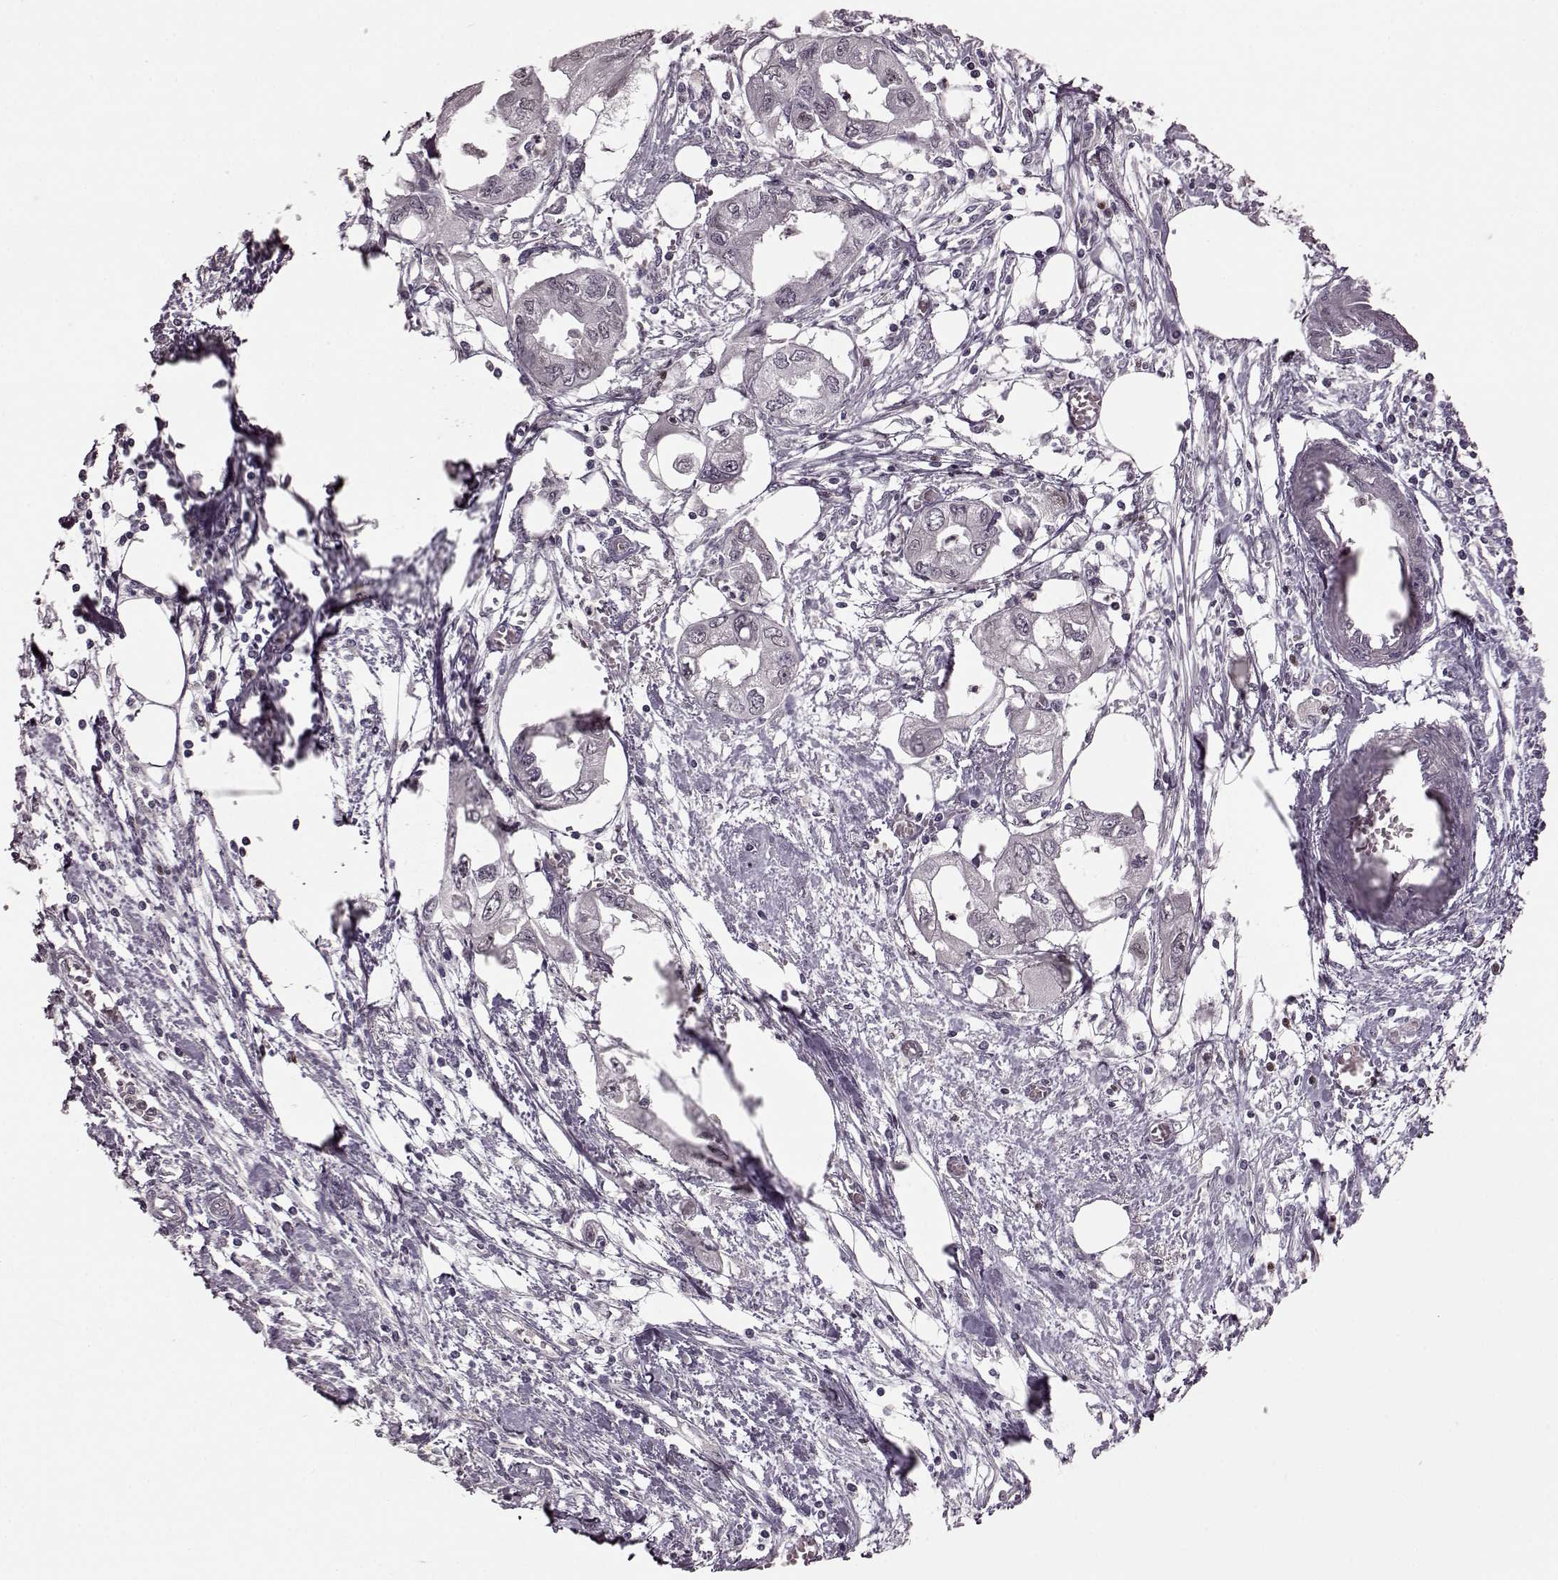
{"staining": {"intensity": "negative", "quantity": "none", "location": "none"}, "tissue": "endometrial cancer", "cell_type": "Tumor cells", "image_type": "cancer", "snomed": [{"axis": "morphology", "description": "Adenocarcinoma, NOS"}, {"axis": "morphology", "description": "Adenocarcinoma, metastatic, NOS"}, {"axis": "topography", "description": "Adipose tissue"}, {"axis": "topography", "description": "Endometrium"}], "caption": "A high-resolution histopathology image shows IHC staining of endometrial cancer (adenocarcinoma), which exhibits no significant positivity in tumor cells.", "gene": "CNGA3", "patient": {"sex": "female", "age": 67}}